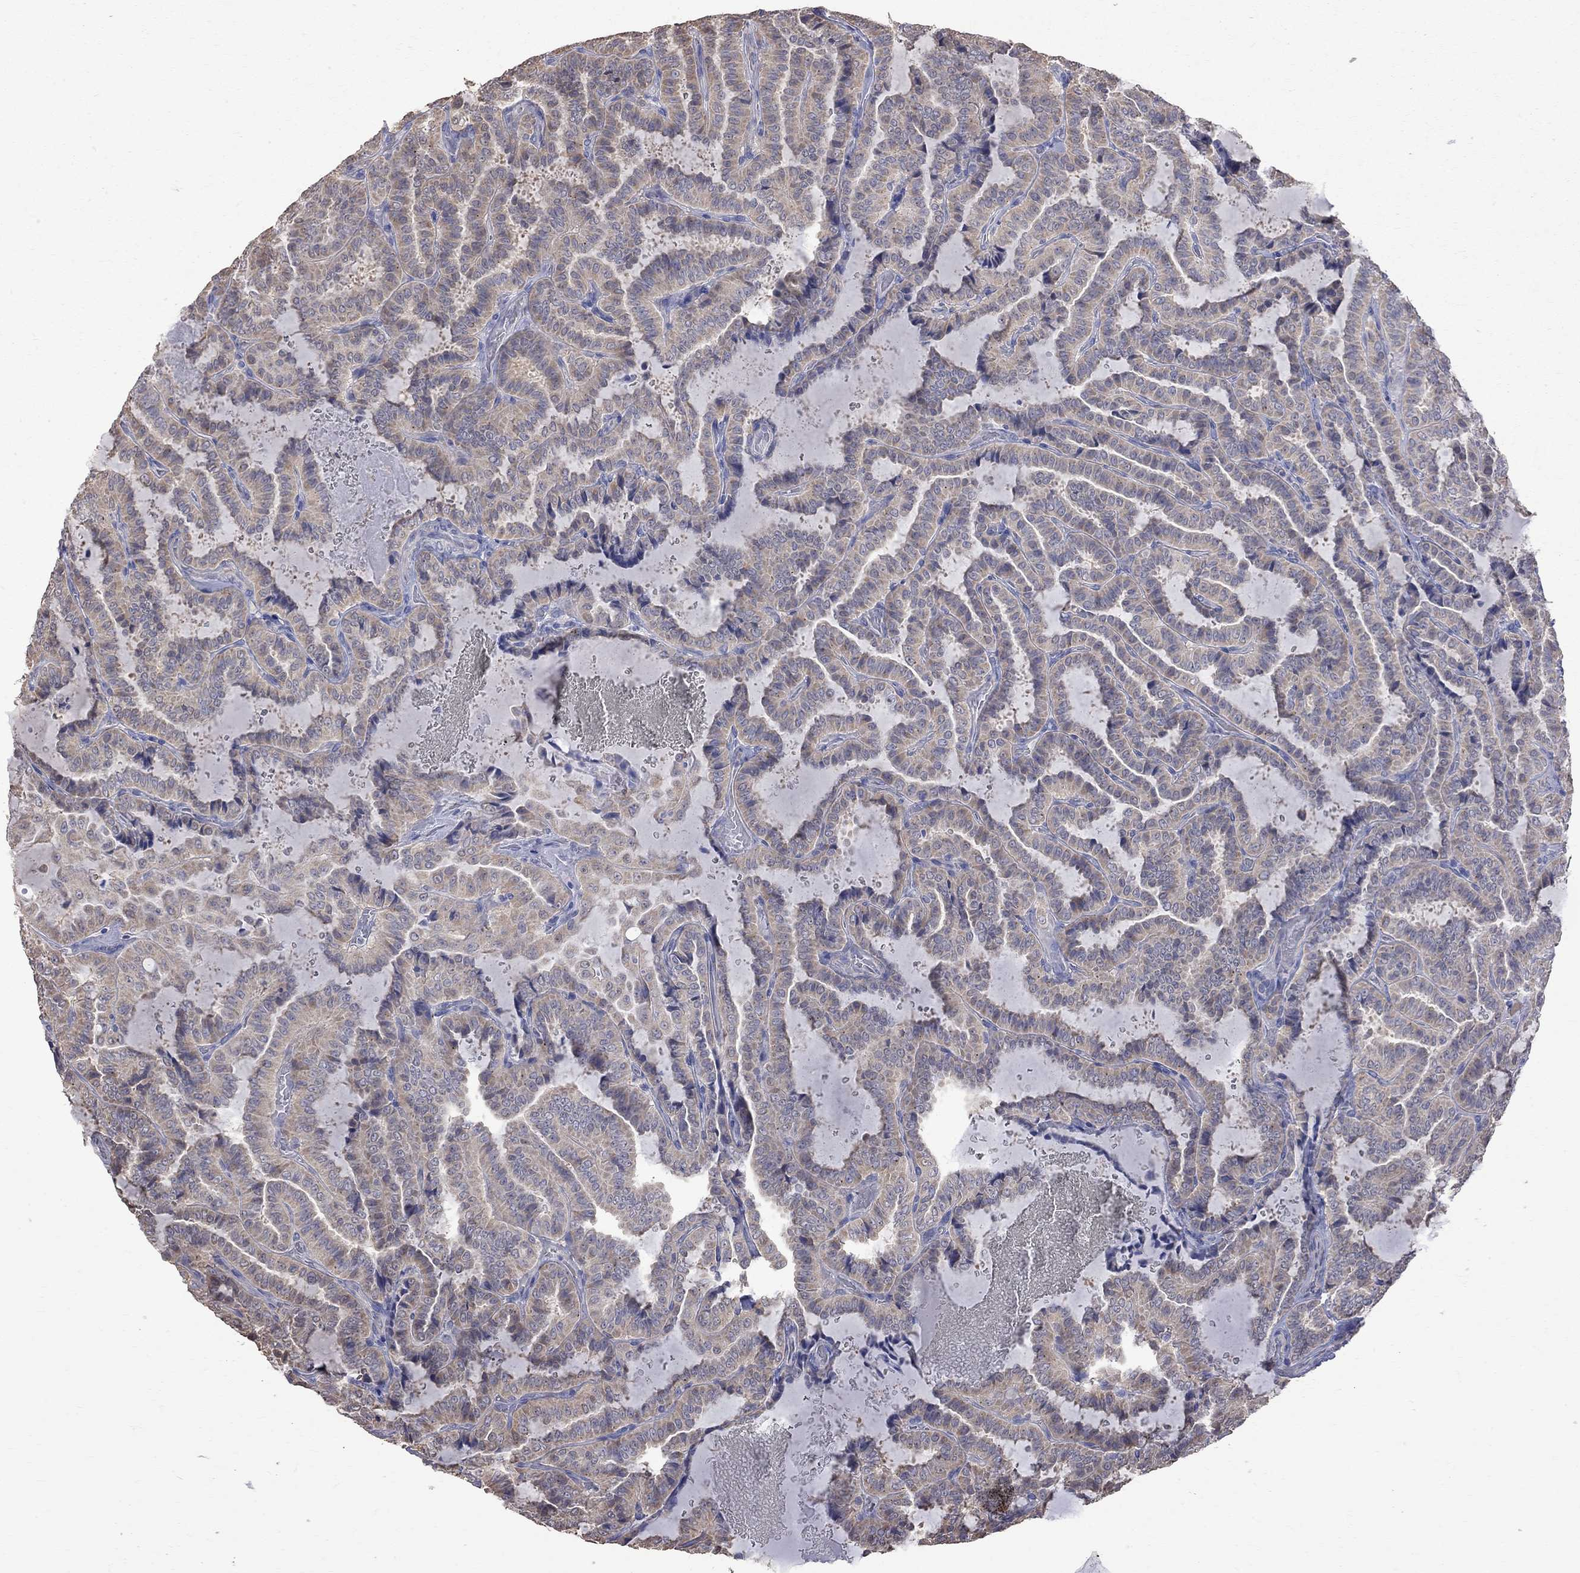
{"staining": {"intensity": "negative", "quantity": "none", "location": "none"}, "tissue": "thyroid cancer", "cell_type": "Tumor cells", "image_type": "cancer", "snomed": [{"axis": "morphology", "description": "Papillary adenocarcinoma, NOS"}, {"axis": "topography", "description": "Thyroid gland"}], "caption": "Protein analysis of thyroid cancer displays no significant expression in tumor cells.", "gene": "CKAP2", "patient": {"sex": "female", "age": 39}}